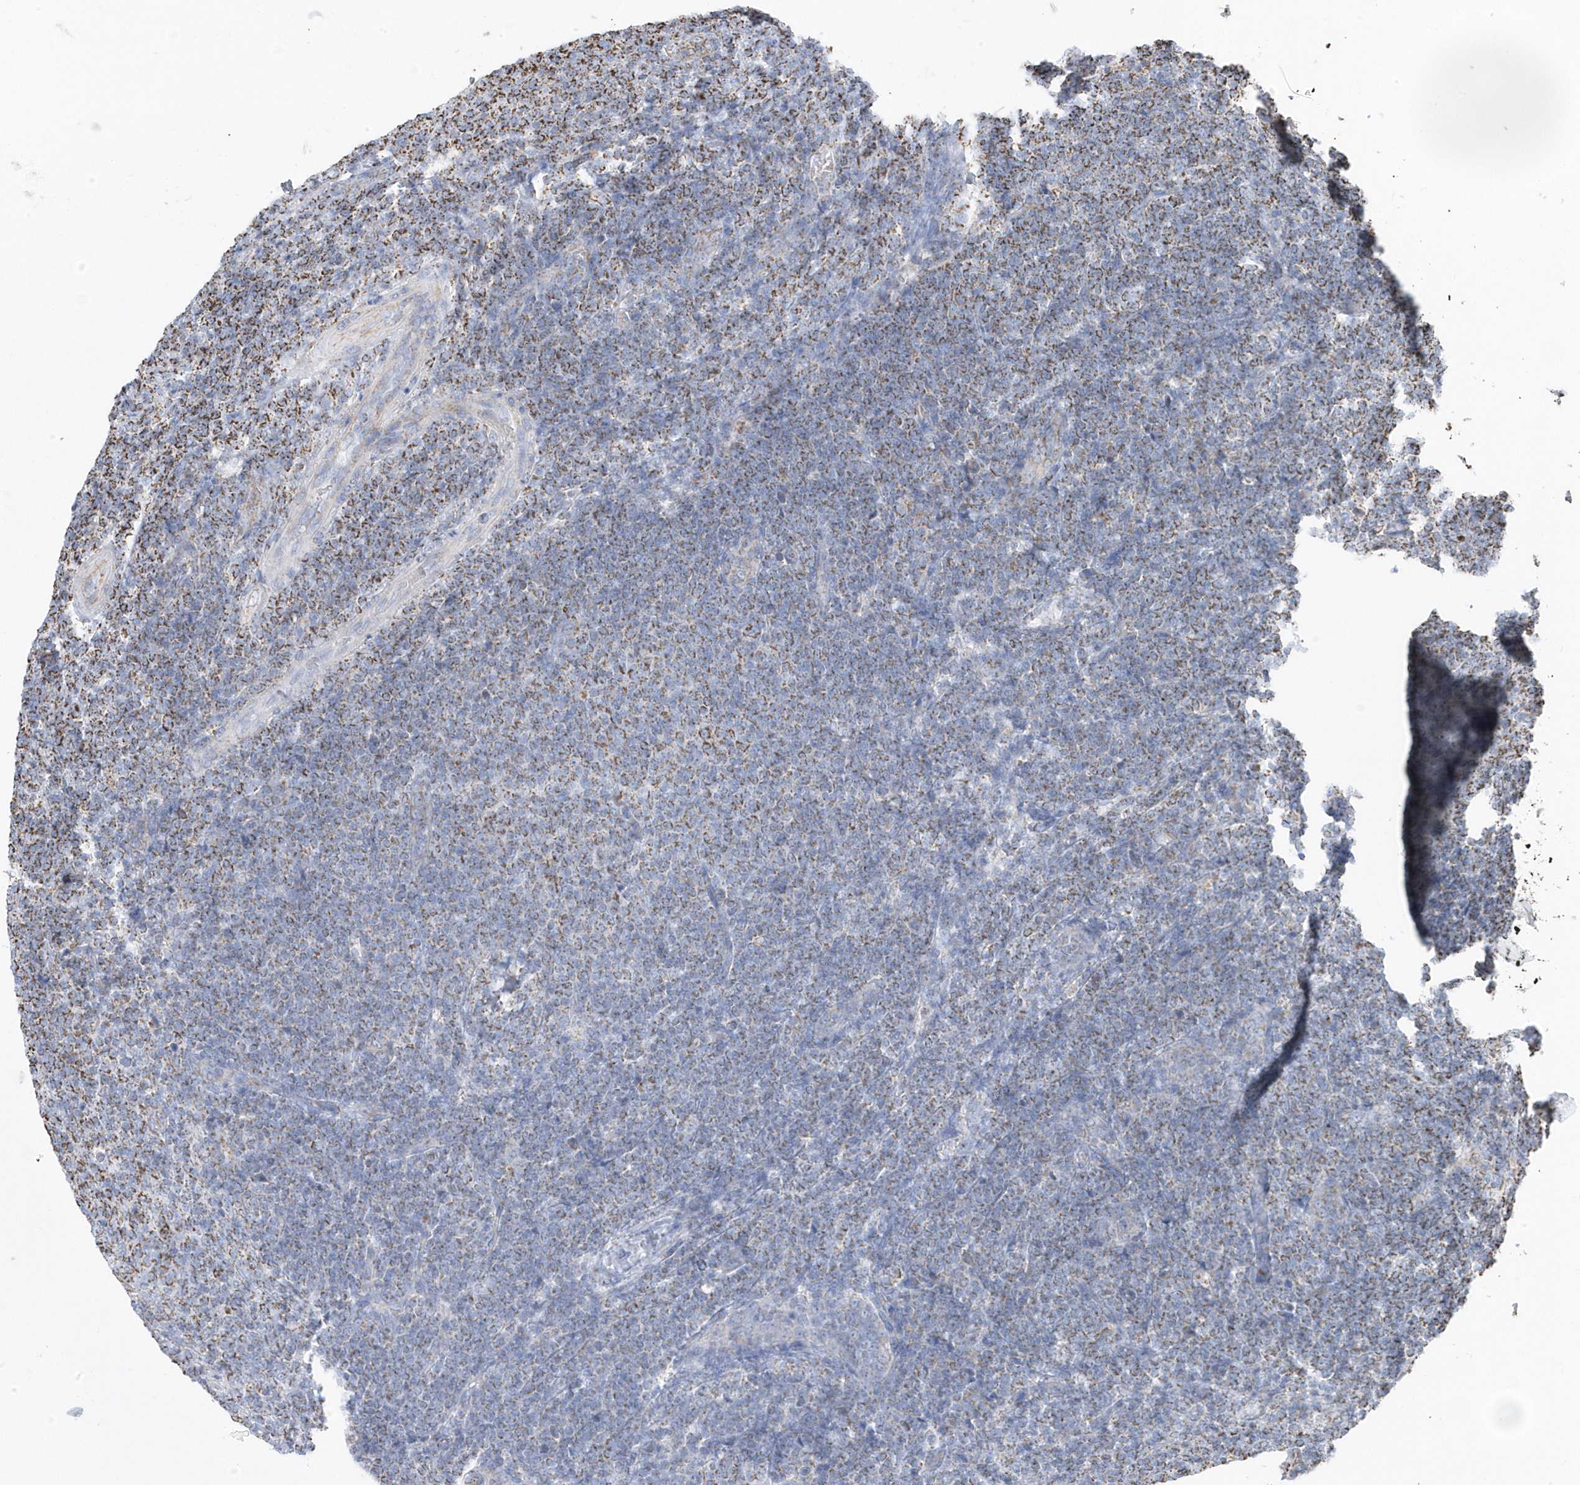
{"staining": {"intensity": "weak", "quantity": "25%-75%", "location": "cytoplasmic/membranous"}, "tissue": "lymphoma", "cell_type": "Tumor cells", "image_type": "cancer", "snomed": [{"axis": "morphology", "description": "Malignant lymphoma, non-Hodgkin's type, Low grade"}, {"axis": "topography", "description": "Lymph node"}], "caption": "IHC (DAB) staining of lymphoma reveals weak cytoplasmic/membranous protein positivity in about 25%-75% of tumor cells.", "gene": "GTPBP8", "patient": {"sex": "male", "age": 66}}